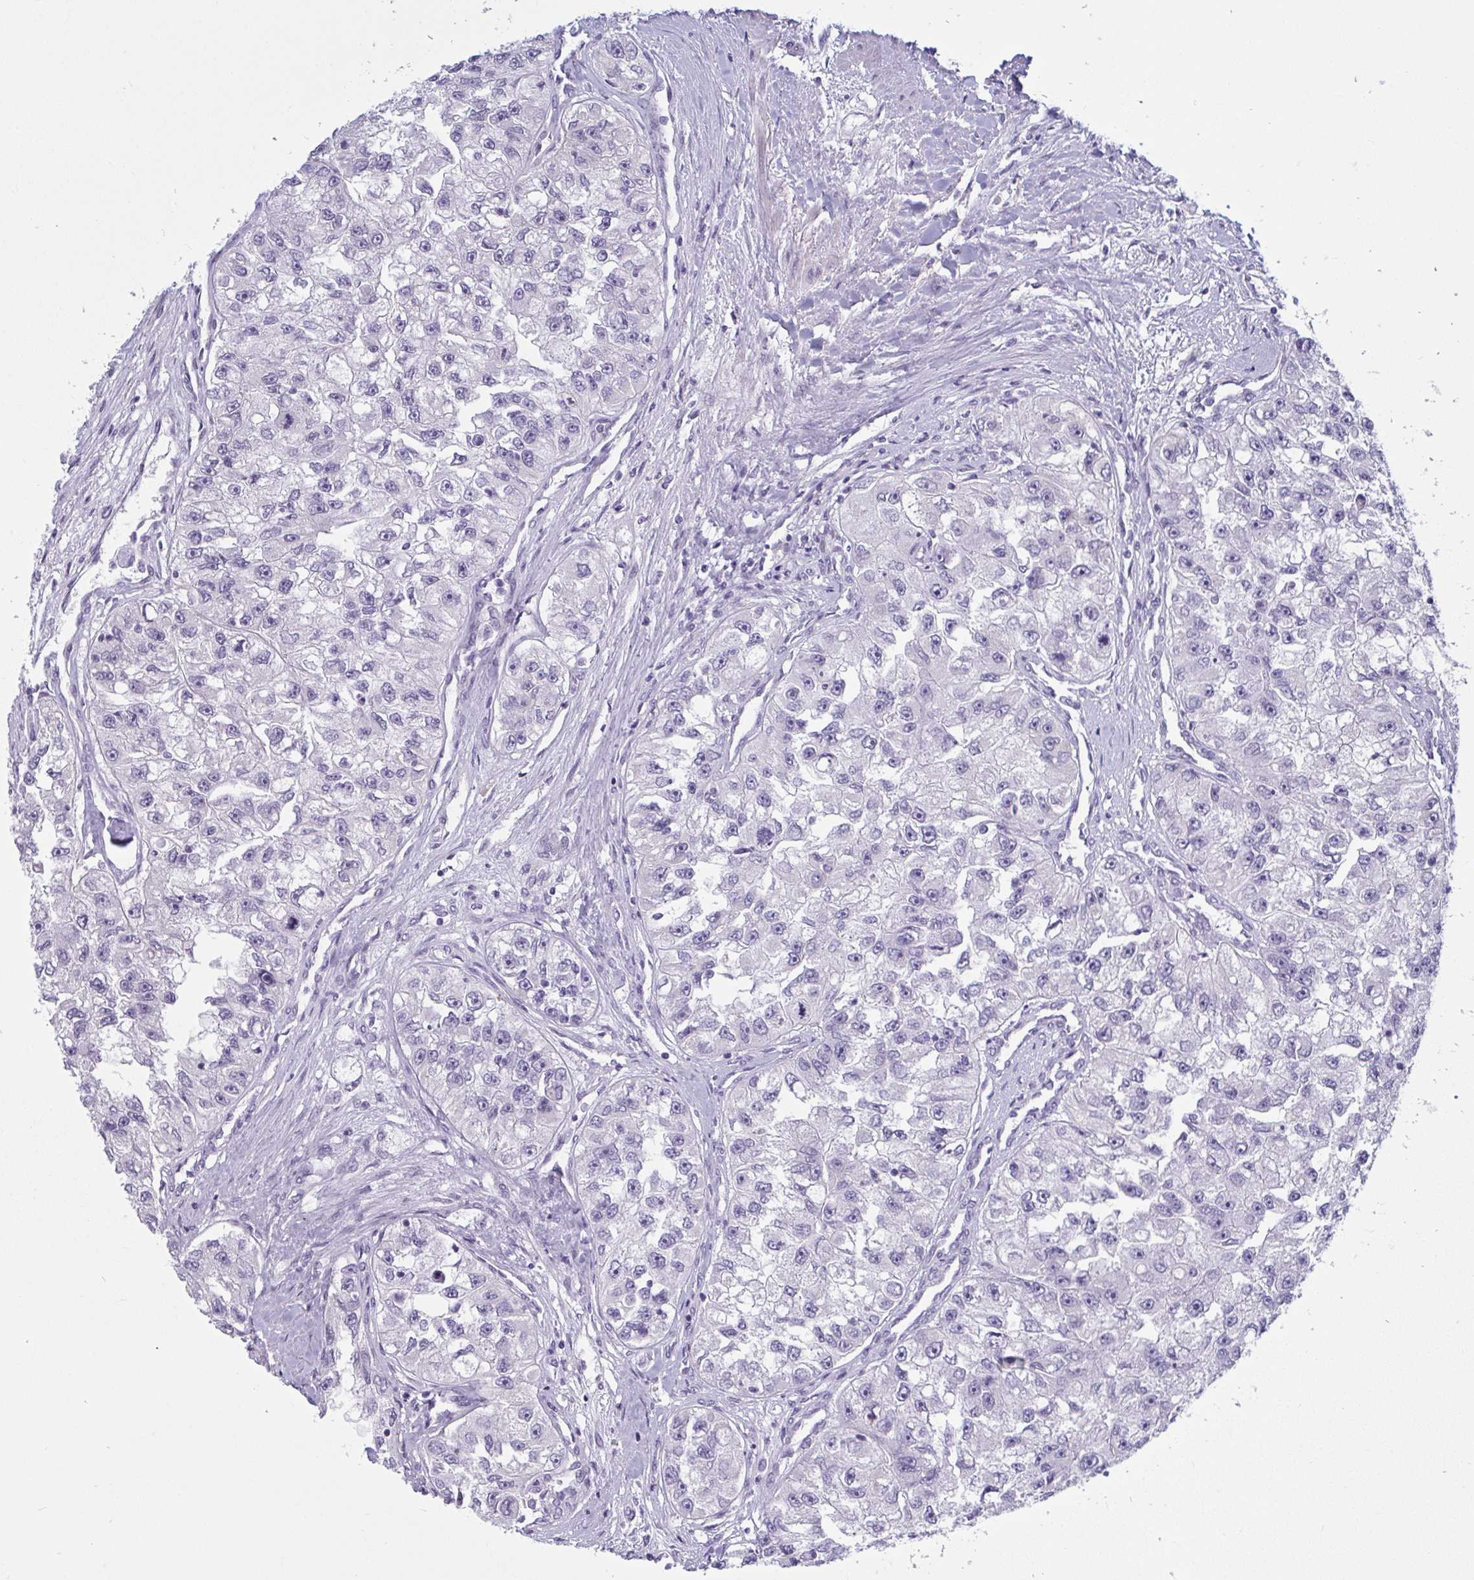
{"staining": {"intensity": "negative", "quantity": "none", "location": "none"}, "tissue": "renal cancer", "cell_type": "Tumor cells", "image_type": "cancer", "snomed": [{"axis": "morphology", "description": "Adenocarcinoma, NOS"}, {"axis": "topography", "description": "Kidney"}], "caption": "This is an immunohistochemistry image of human renal cancer (adenocarcinoma). There is no staining in tumor cells.", "gene": "TCEAL8", "patient": {"sex": "male", "age": 63}}